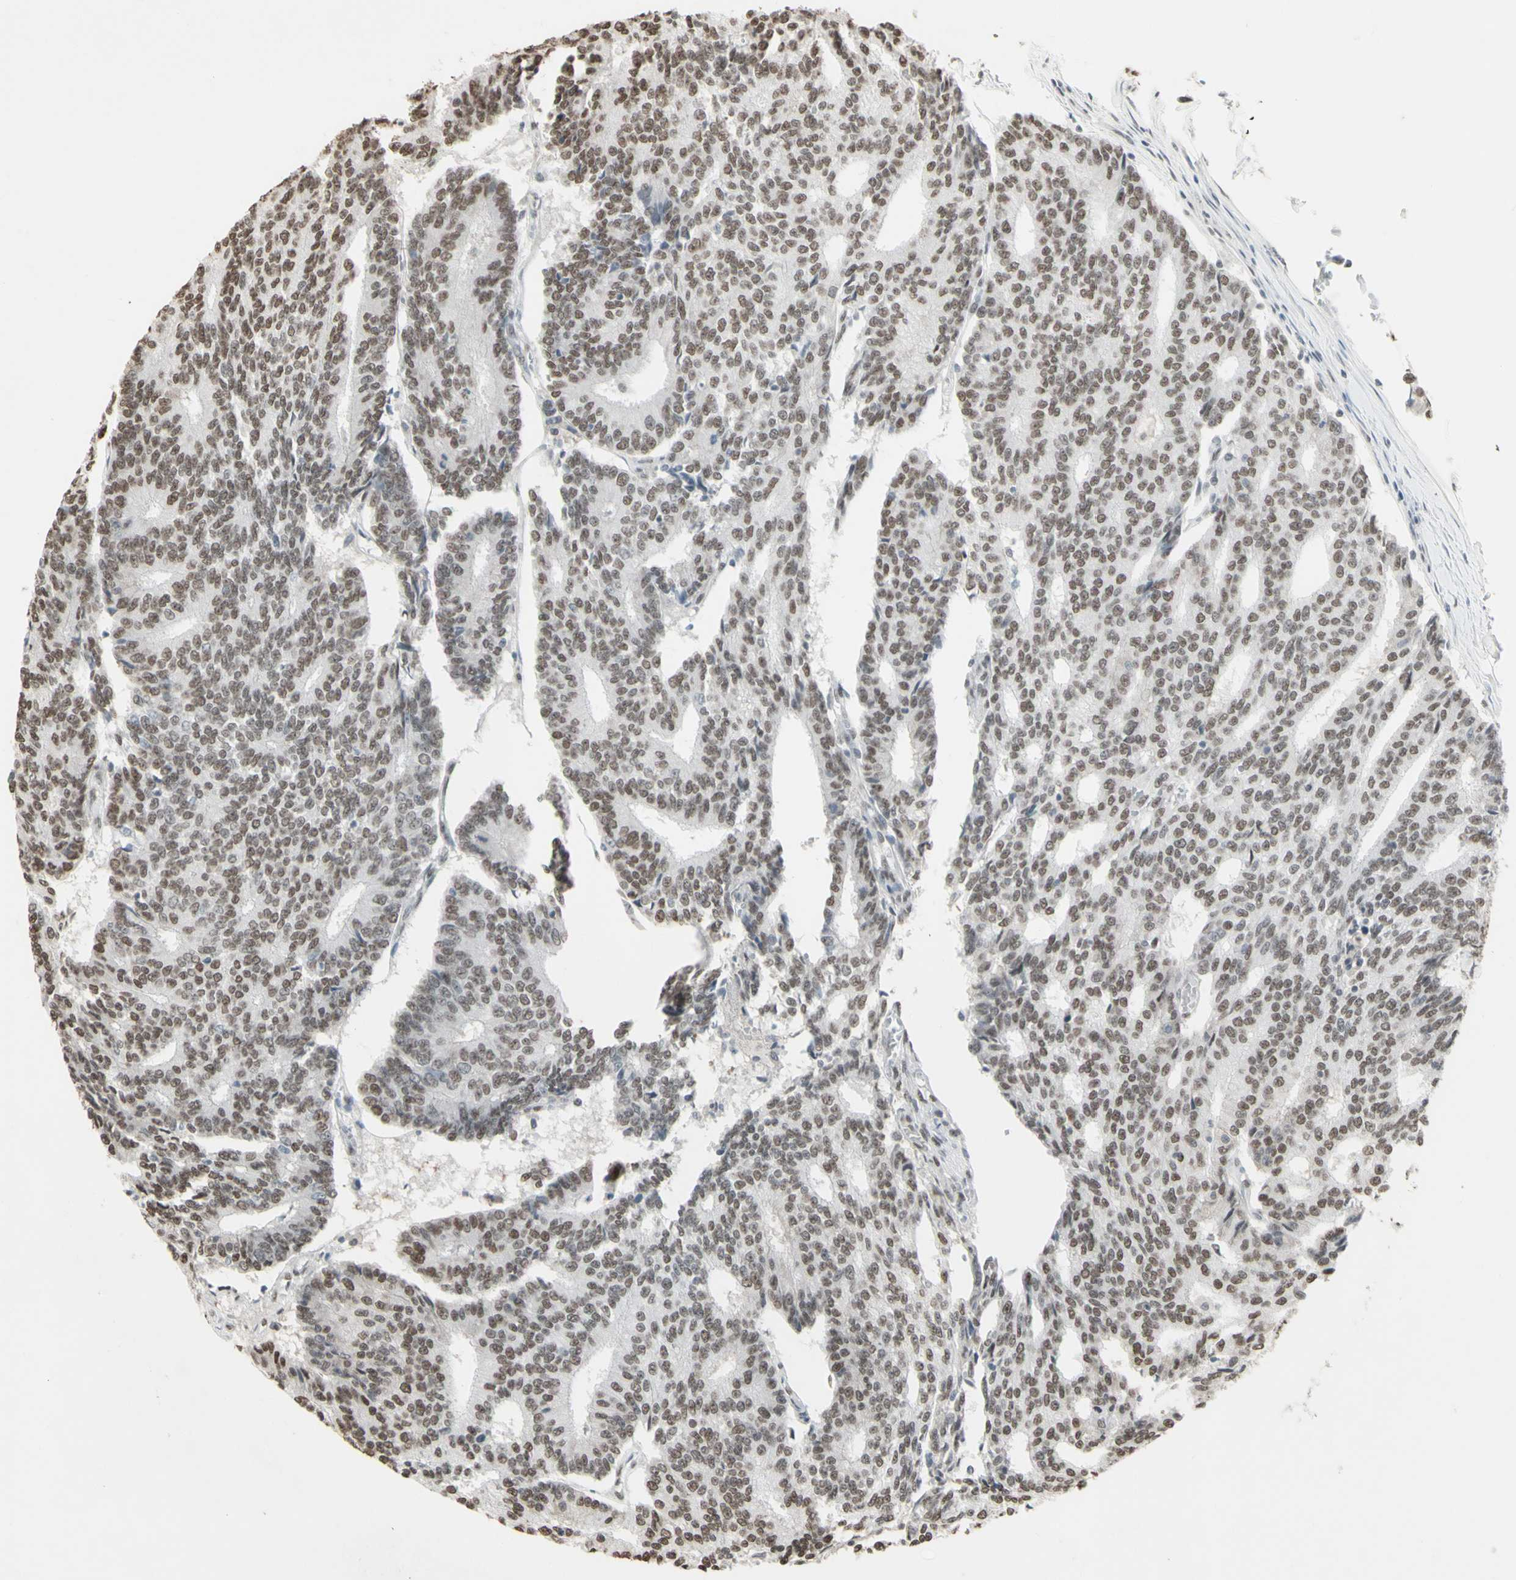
{"staining": {"intensity": "moderate", "quantity": ">75%", "location": "nuclear"}, "tissue": "prostate cancer", "cell_type": "Tumor cells", "image_type": "cancer", "snomed": [{"axis": "morphology", "description": "Normal tissue, NOS"}, {"axis": "morphology", "description": "Adenocarcinoma, High grade"}, {"axis": "topography", "description": "Prostate"}, {"axis": "topography", "description": "Seminal veicle"}], "caption": "About >75% of tumor cells in prostate adenocarcinoma (high-grade) reveal moderate nuclear protein positivity as visualized by brown immunohistochemical staining.", "gene": "TRIM28", "patient": {"sex": "male", "age": 55}}